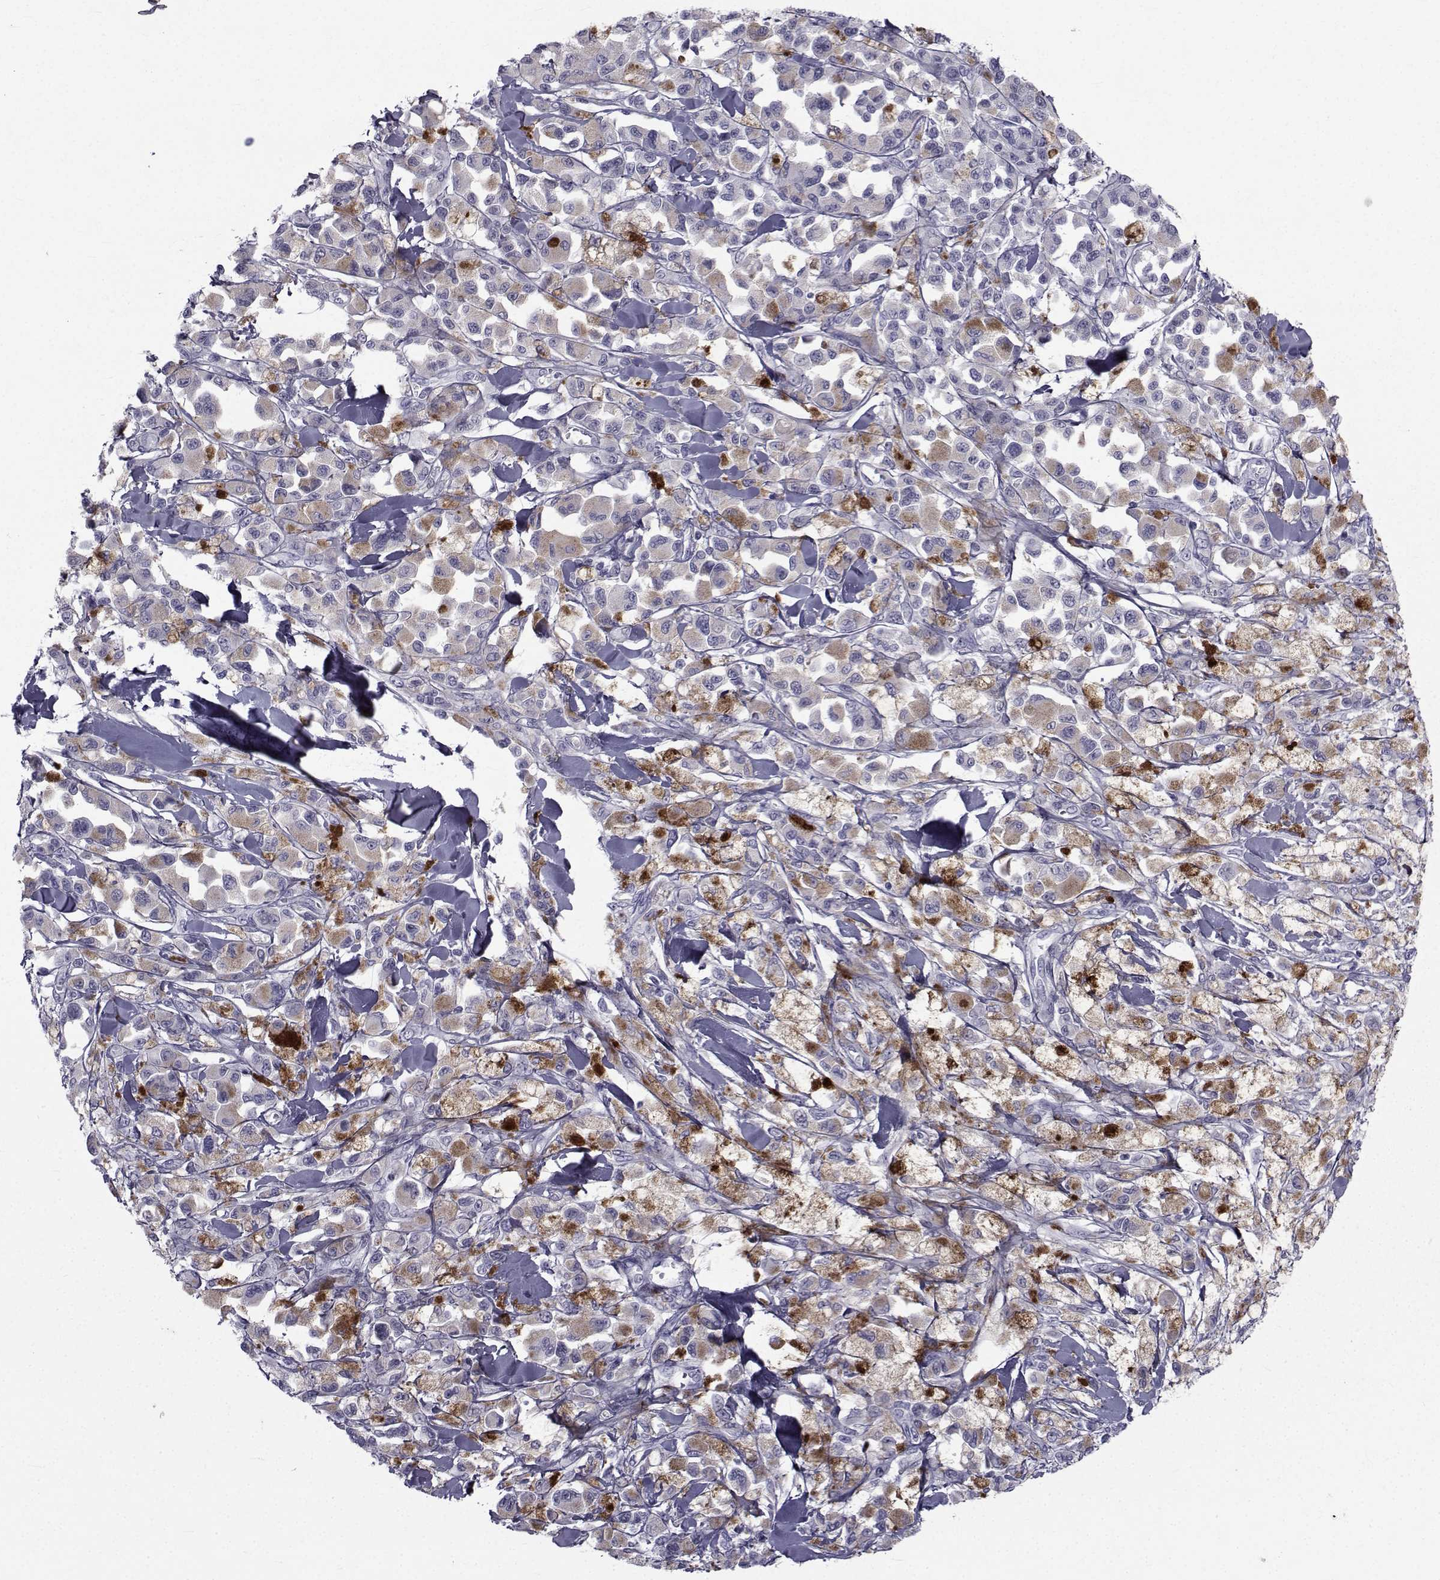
{"staining": {"intensity": "weak", "quantity": "<25%", "location": "cytoplasmic/membranous"}, "tissue": "melanoma", "cell_type": "Tumor cells", "image_type": "cancer", "snomed": [{"axis": "morphology", "description": "Malignant melanoma, NOS"}, {"axis": "topography", "description": "Skin"}], "caption": "The IHC micrograph has no significant positivity in tumor cells of melanoma tissue. (DAB immunohistochemistry (IHC) visualized using brightfield microscopy, high magnification).", "gene": "PAX2", "patient": {"sex": "female", "age": 58}}